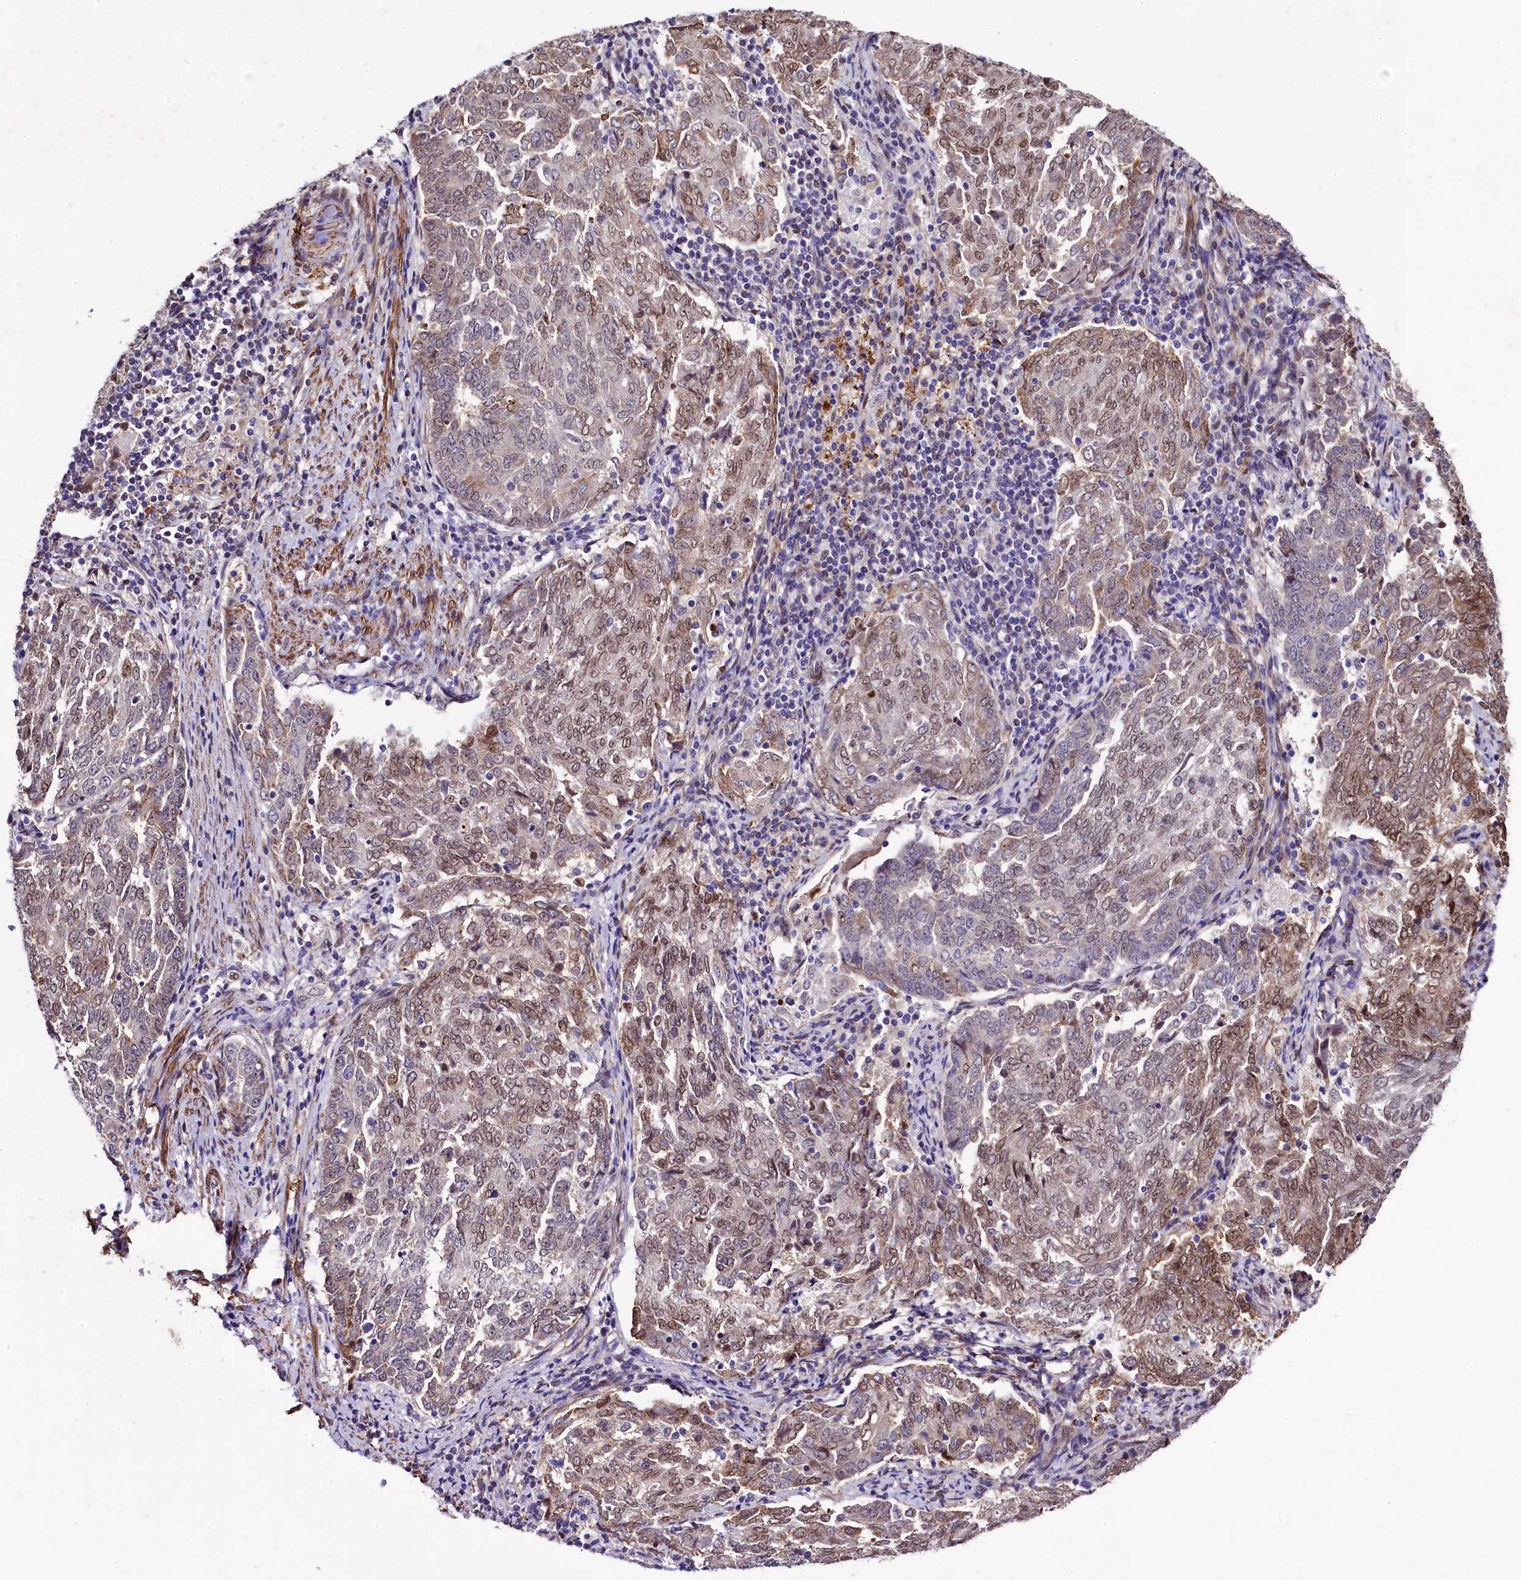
{"staining": {"intensity": "moderate", "quantity": ">75%", "location": "nuclear"}, "tissue": "endometrial cancer", "cell_type": "Tumor cells", "image_type": "cancer", "snomed": [{"axis": "morphology", "description": "Adenocarcinoma, NOS"}, {"axis": "topography", "description": "Endometrium"}], "caption": "A high-resolution image shows IHC staining of endometrial cancer, which displays moderate nuclear staining in approximately >75% of tumor cells. (brown staining indicates protein expression, while blue staining denotes nuclei).", "gene": "SAMD10", "patient": {"sex": "female", "age": 80}}